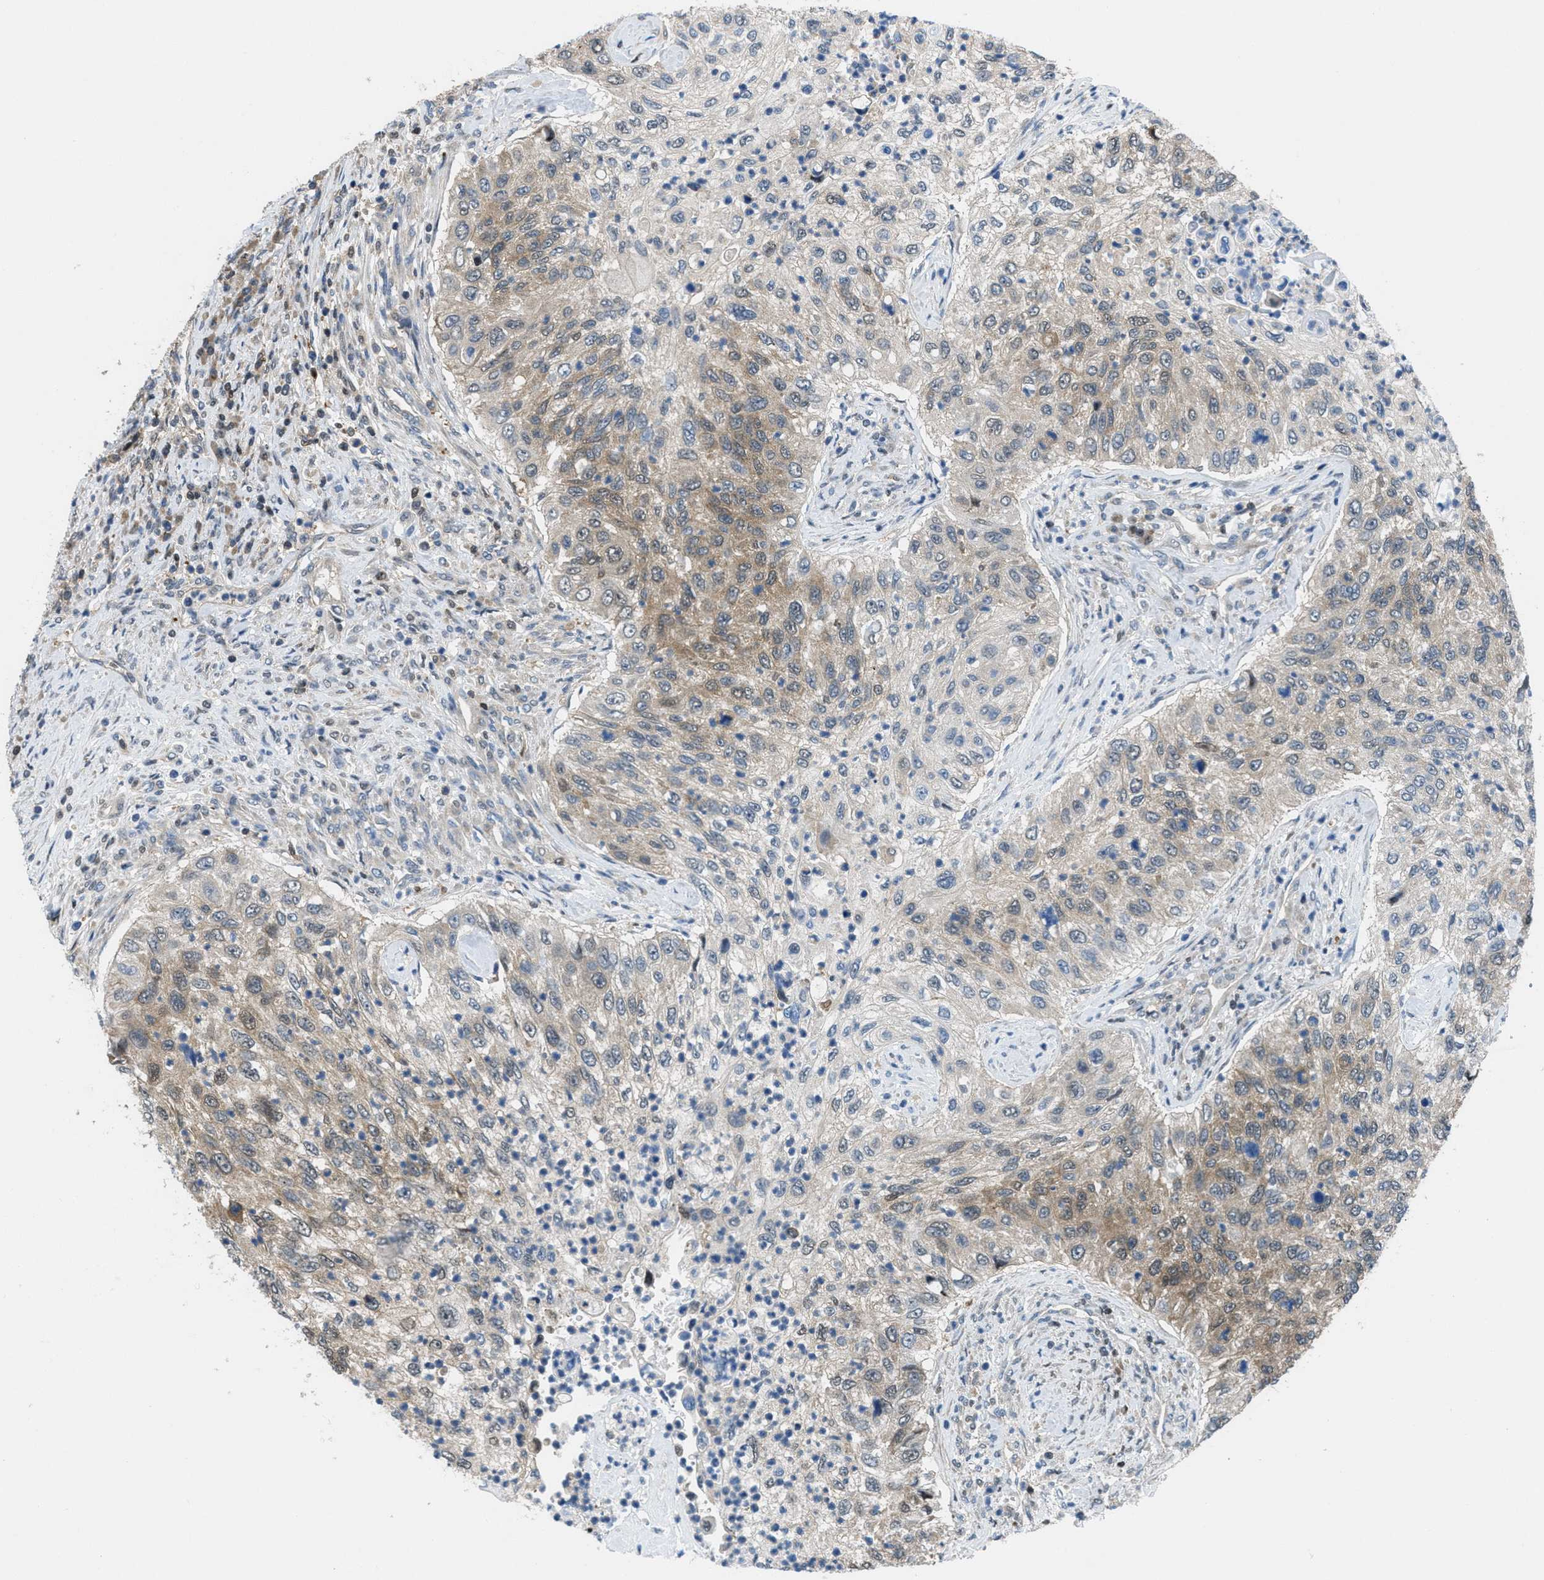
{"staining": {"intensity": "moderate", "quantity": "25%-75%", "location": "cytoplasmic/membranous"}, "tissue": "urothelial cancer", "cell_type": "Tumor cells", "image_type": "cancer", "snomed": [{"axis": "morphology", "description": "Urothelial carcinoma, High grade"}, {"axis": "topography", "description": "Urinary bladder"}], "caption": "Urothelial cancer stained with a brown dye displays moderate cytoplasmic/membranous positive staining in about 25%-75% of tumor cells.", "gene": "PIP5K1C", "patient": {"sex": "female", "age": 60}}